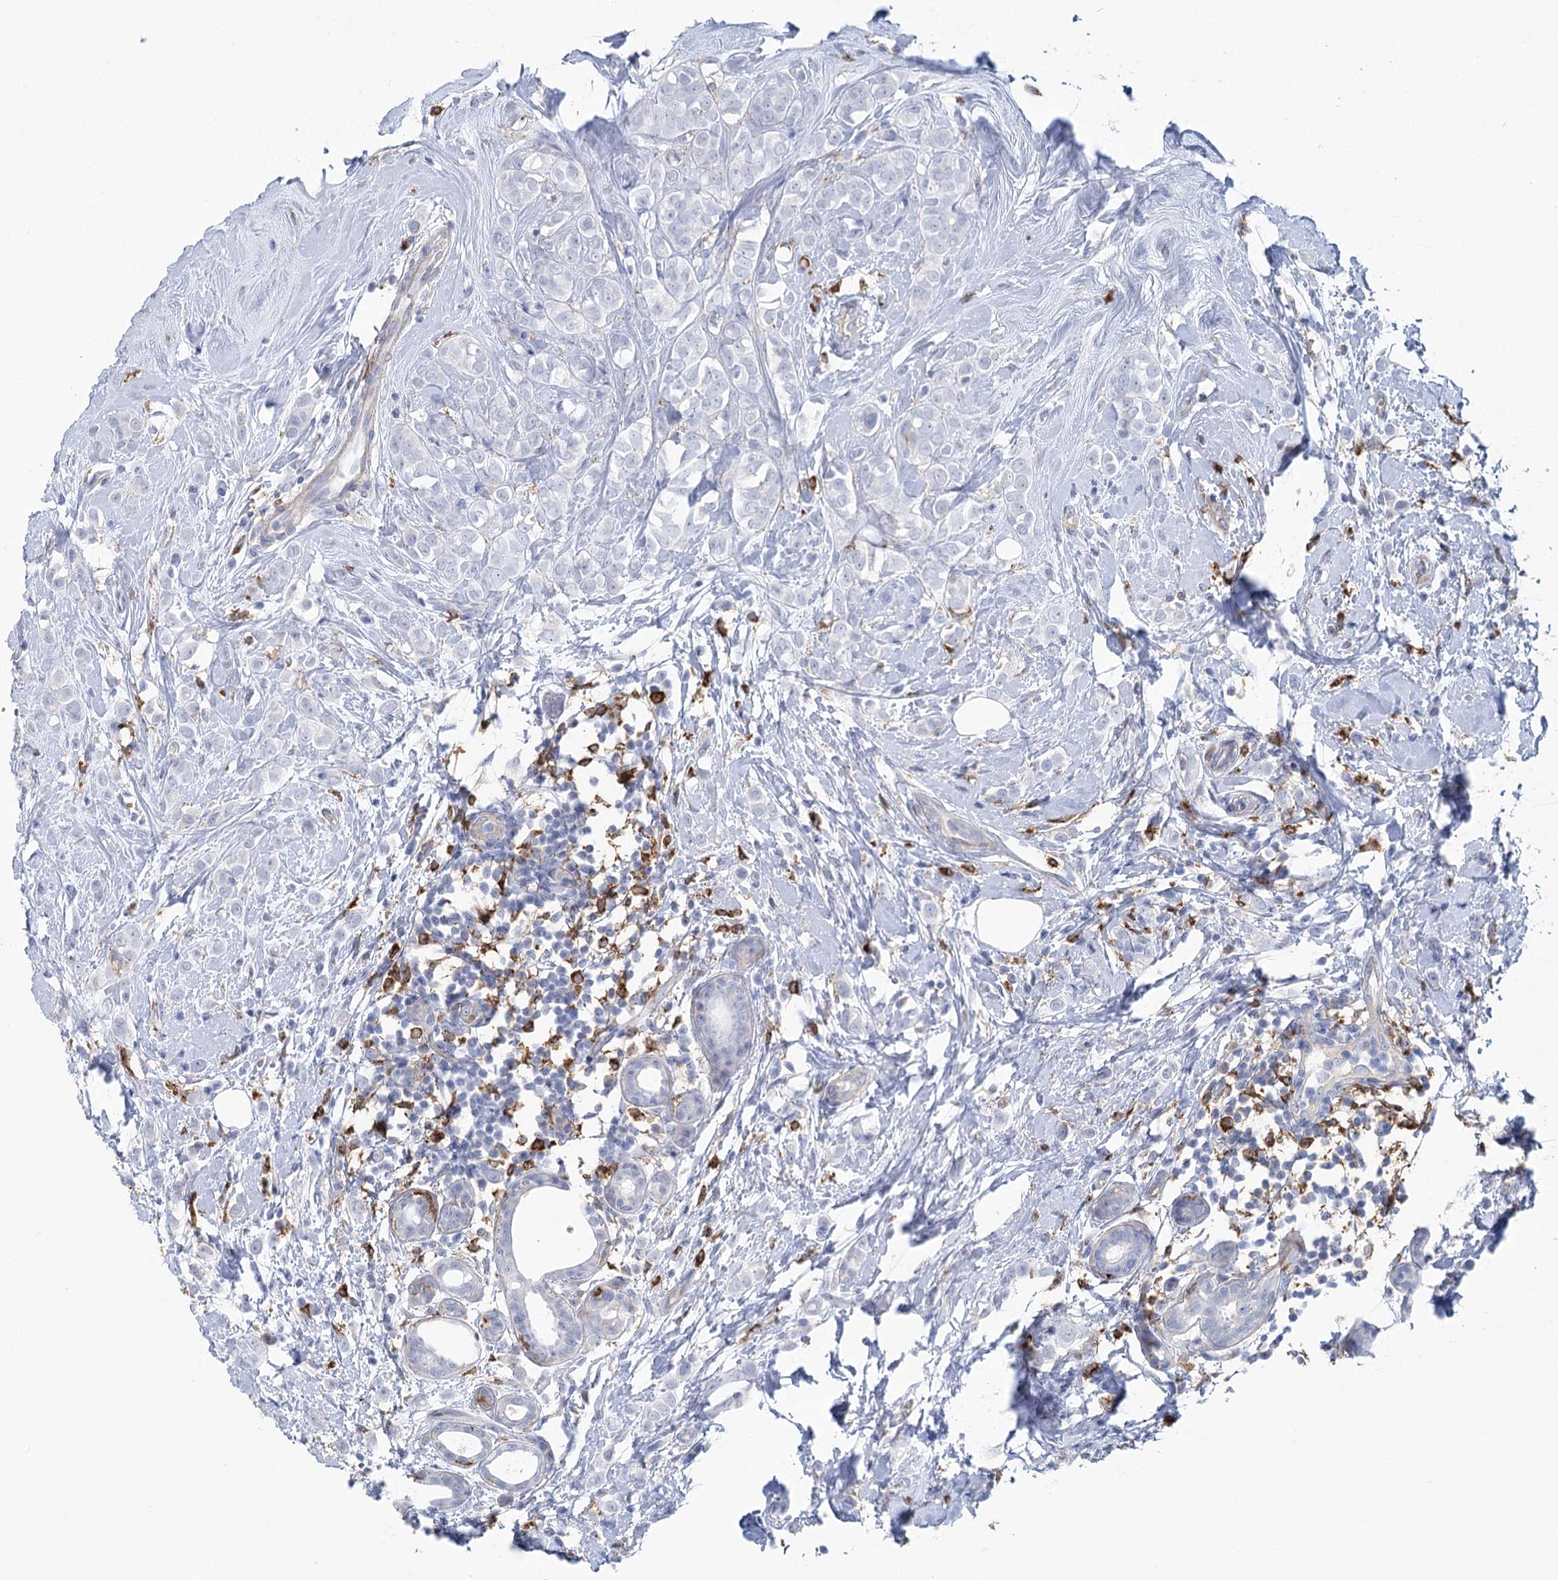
{"staining": {"intensity": "negative", "quantity": "none", "location": "none"}, "tissue": "breast cancer", "cell_type": "Tumor cells", "image_type": "cancer", "snomed": [{"axis": "morphology", "description": "Lobular carcinoma"}, {"axis": "topography", "description": "Breast"}], "caption": "IHC micrograph of breast lobular carcinoma stained for a protein (brown), which exhibits no expression in tumor cells.", "gene": "CCDC88A", "patient": {"sex": "female", "age": 47}}